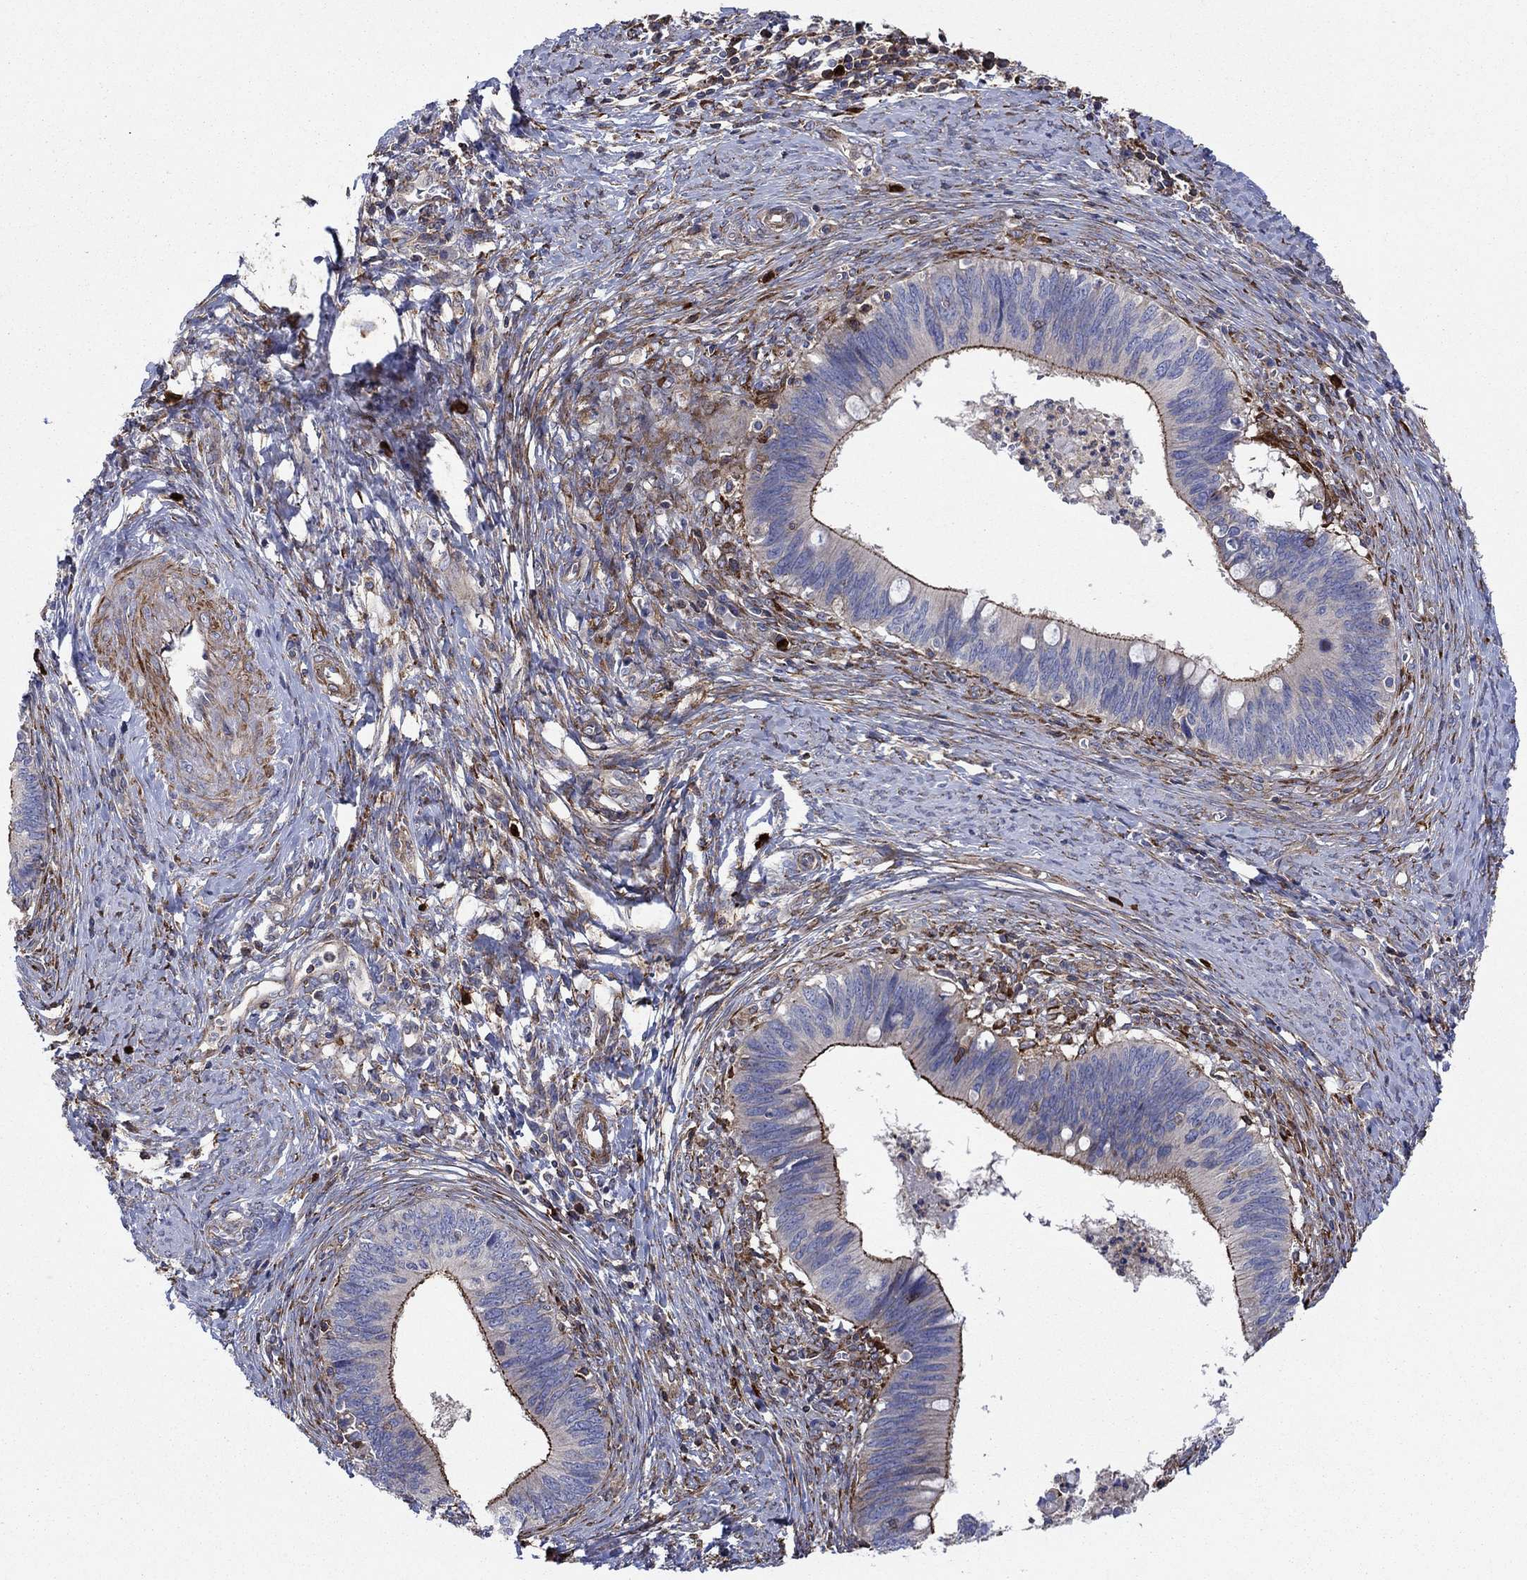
{"staining": {"intensity": "strong", "quantity": "<25%", "location": "cytoplasmic/membranous"}, "tissue": "cervical cancer", "cell_type": "Tumor cells", "image_type": "cancer", "snomed": [{"axis": "morphology", "description": "Adenocarcinoma, NOS"}, {"axis": "topography", "description": "Cervix"}], "caption": "Immunohistochemistry (IHC) histopathology image of neoplastic tissue: adenocarcinoma (cervical) stained using immunohistochemistry (IHC) reveals medium levels of strong protein expression localized specifically in the cytoplasmic/membranous of tumor cells, appearing as a cytoplasmic/membranous brown color.", "gene": "PAG1", "patient": {"sex": "female", "age": 42}}